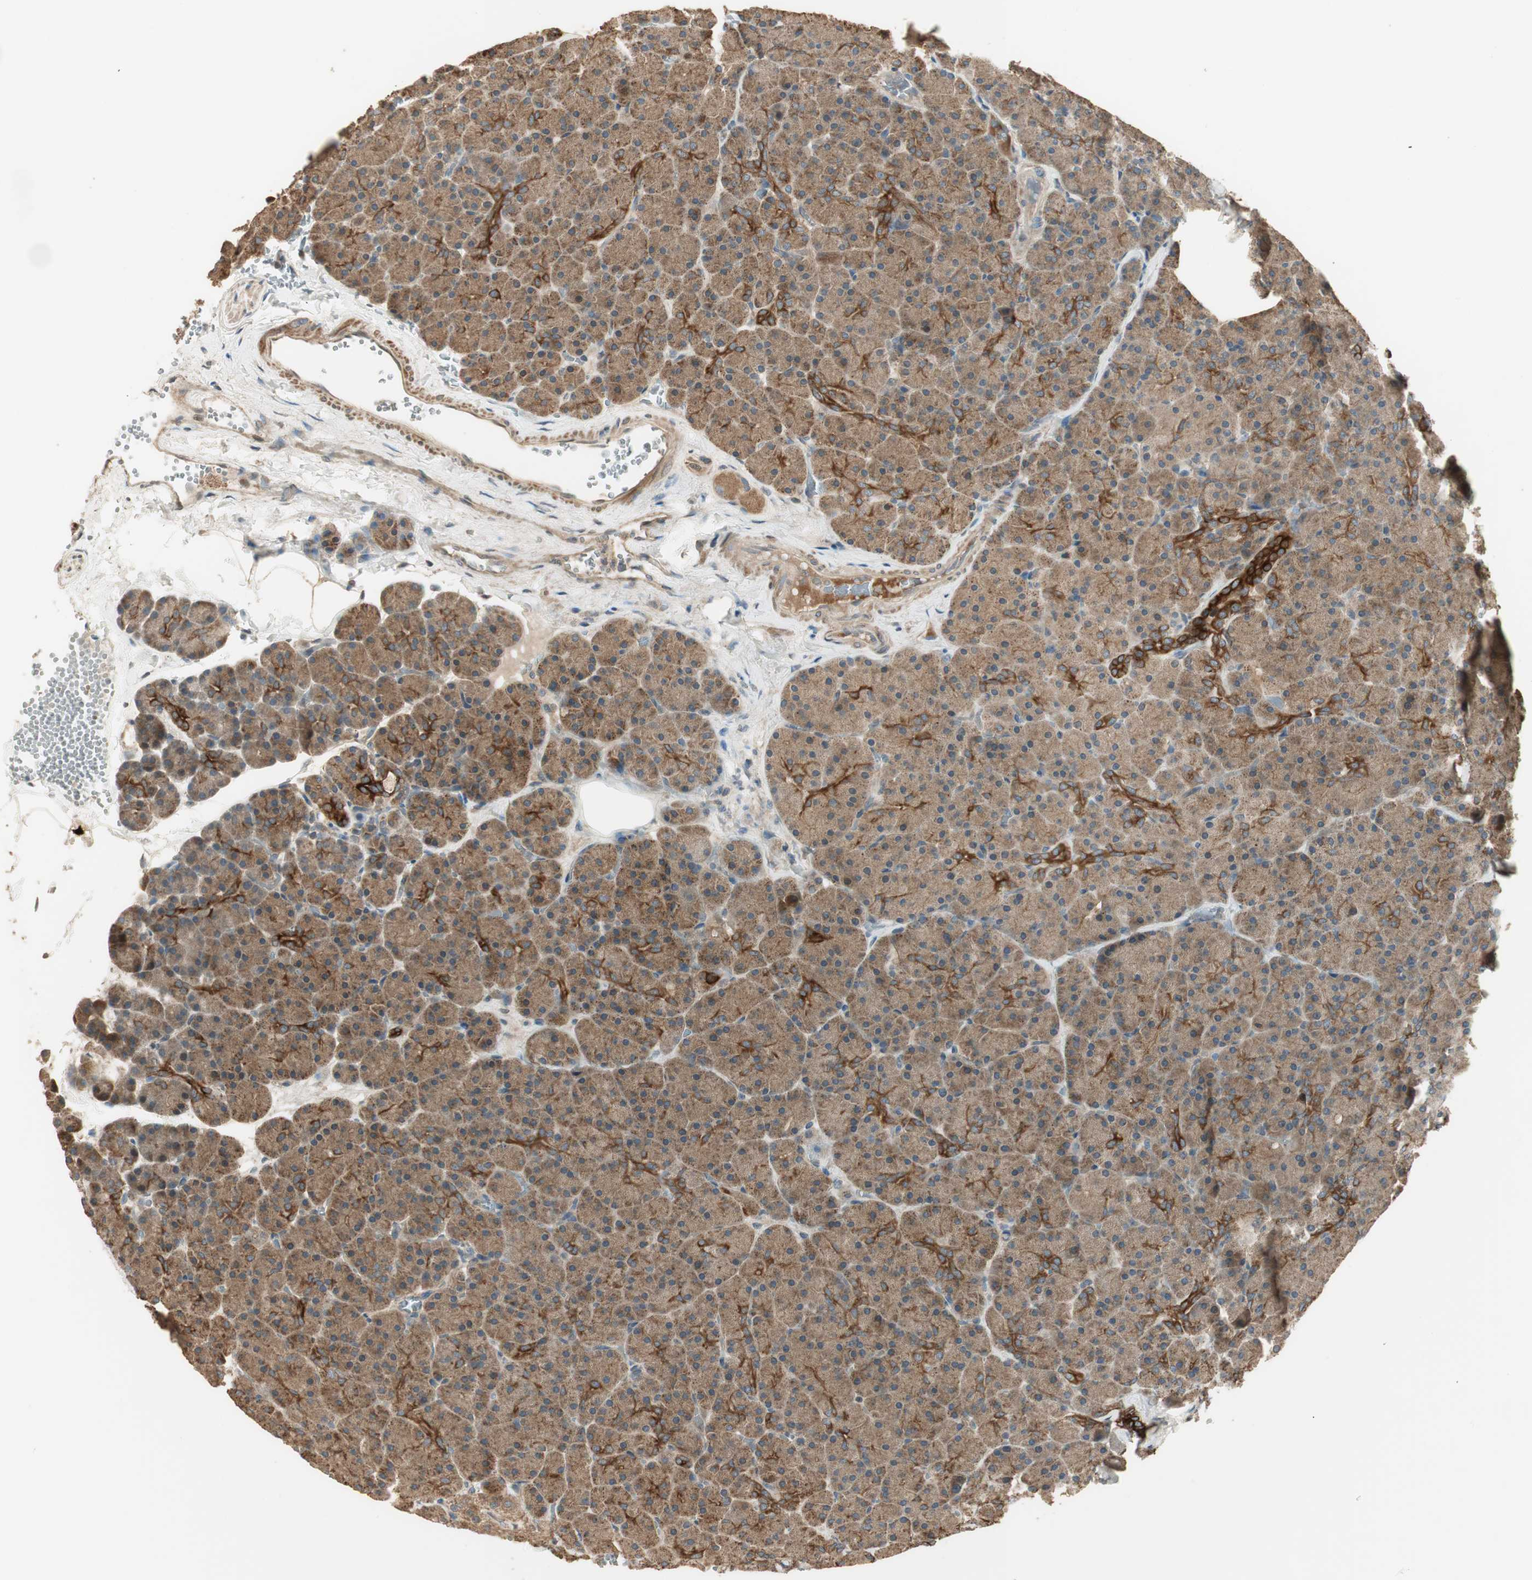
{"staining": {"intensity": "moderate", "quantity": ">75%", "location": "cytoplasmic/membranous"}, "tissue": "pancreas", "cell_type": "Exocrine glandular cells", "image_type": "normal", "snomed": [{"axis": "morphology", "description": "Normal tissue, NOS"}, {"axis": "topography", "description": "Pancreas"}], "caption": "Unremarkable pancreas demonstrates moderate cytoplasmic/membranous positivity in about >75% of exocrine glandular cells, visualized by immunohistochemistry.", "gene": "PFDN5", "patient": {"sex": "female", "age": 35}}